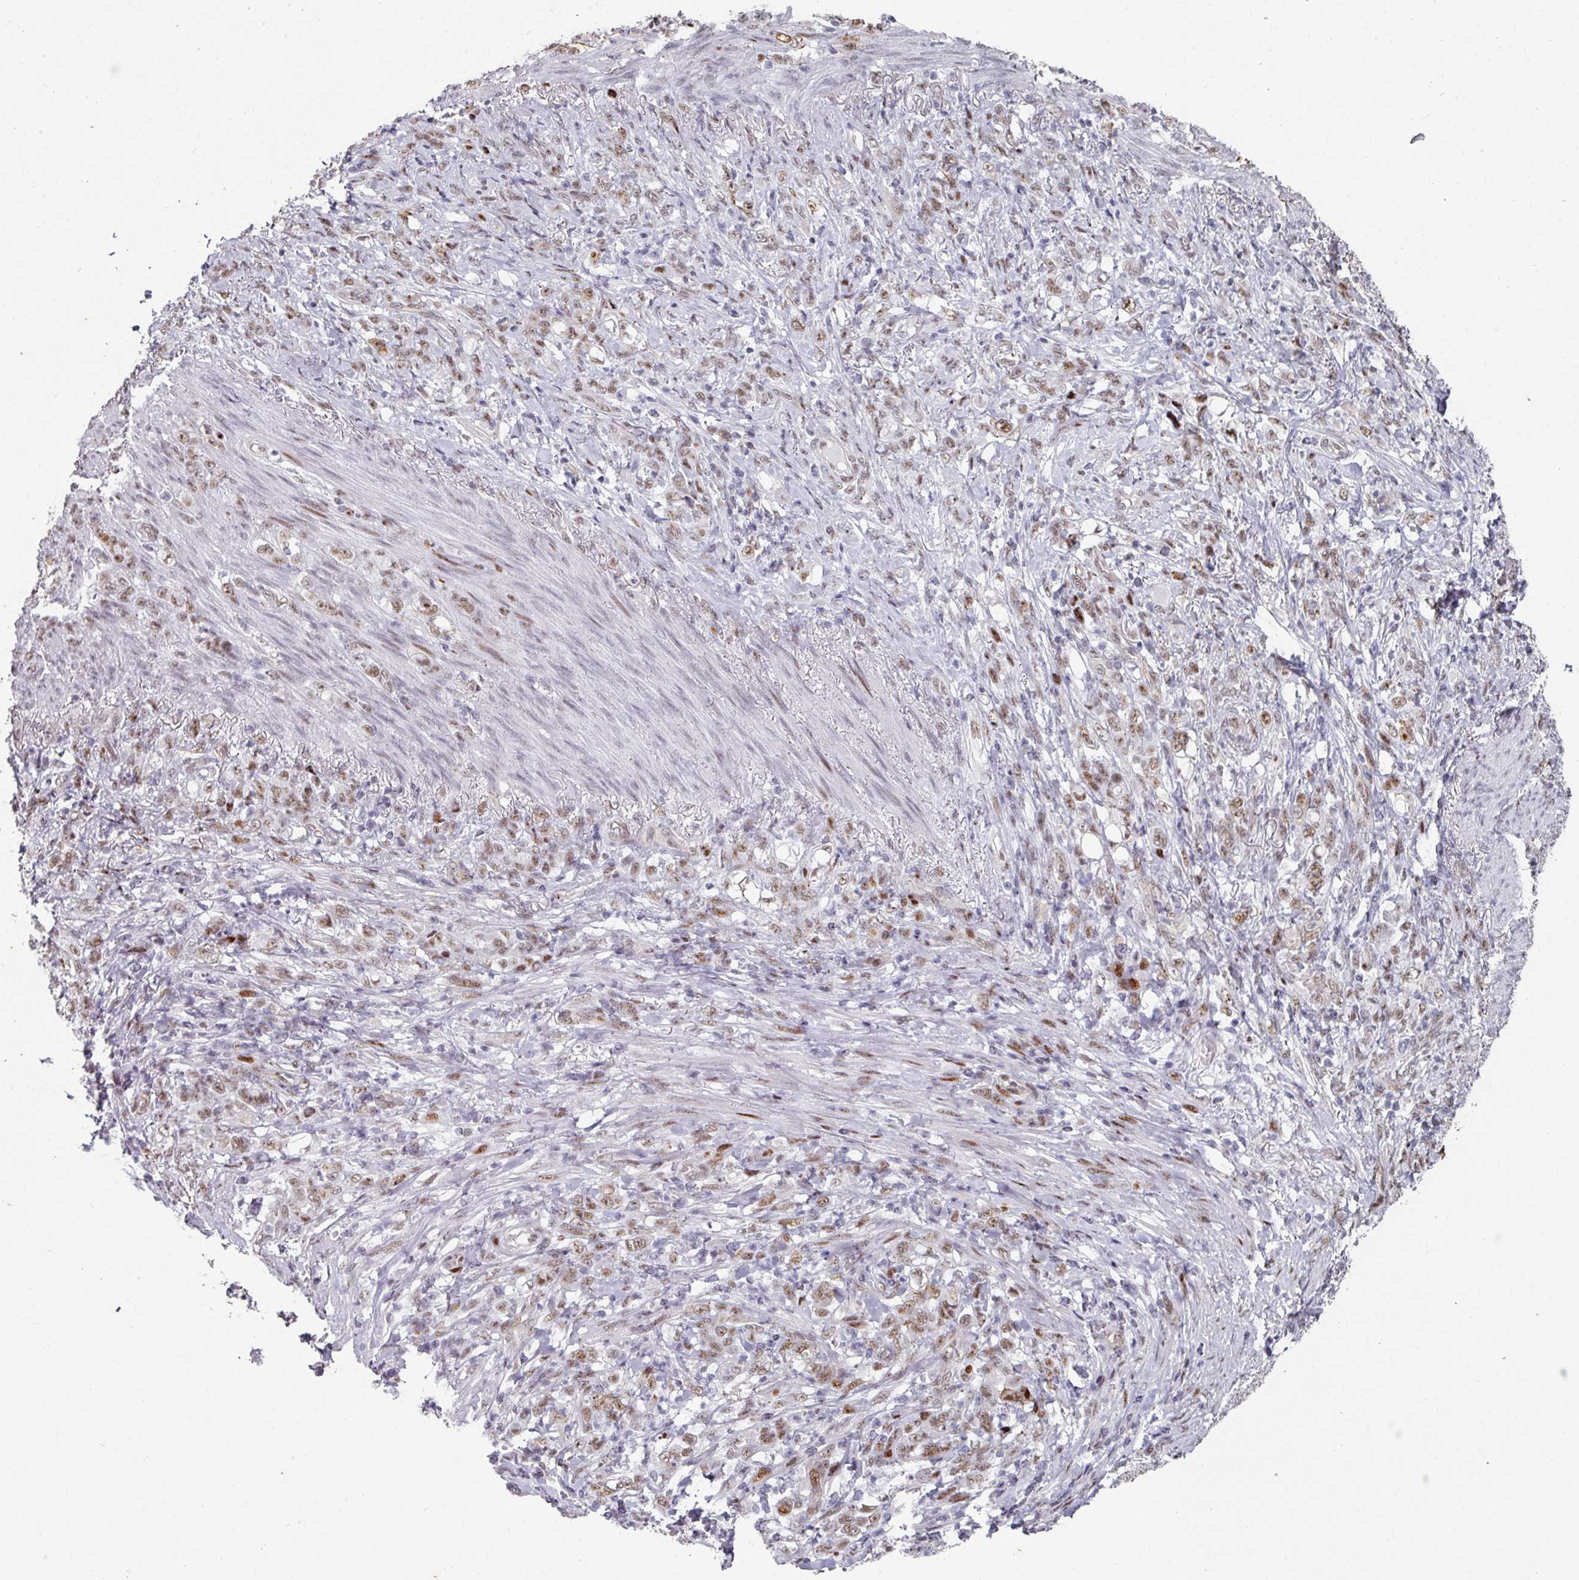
{"staining": {"intensity": "moderate", "quantity": ">75%", "location": "nuclear"}, "tissue": "stomach cancer", "cell_type": "Tumor cells", "image_type": "cancer", "snomed": [{"axis": "morphology", "description": "Adenocarcinoma, NOS"}, {"axis": "topography", "description": "Stomach"}], "caption": "Immunohistochemistry of stomach adenocarcinoma displays medium levels of moderate nuclear expression in about >75% of tumor cells.", "gene": "SF3B5", "patient": {"sex": "female", "age": 79}}